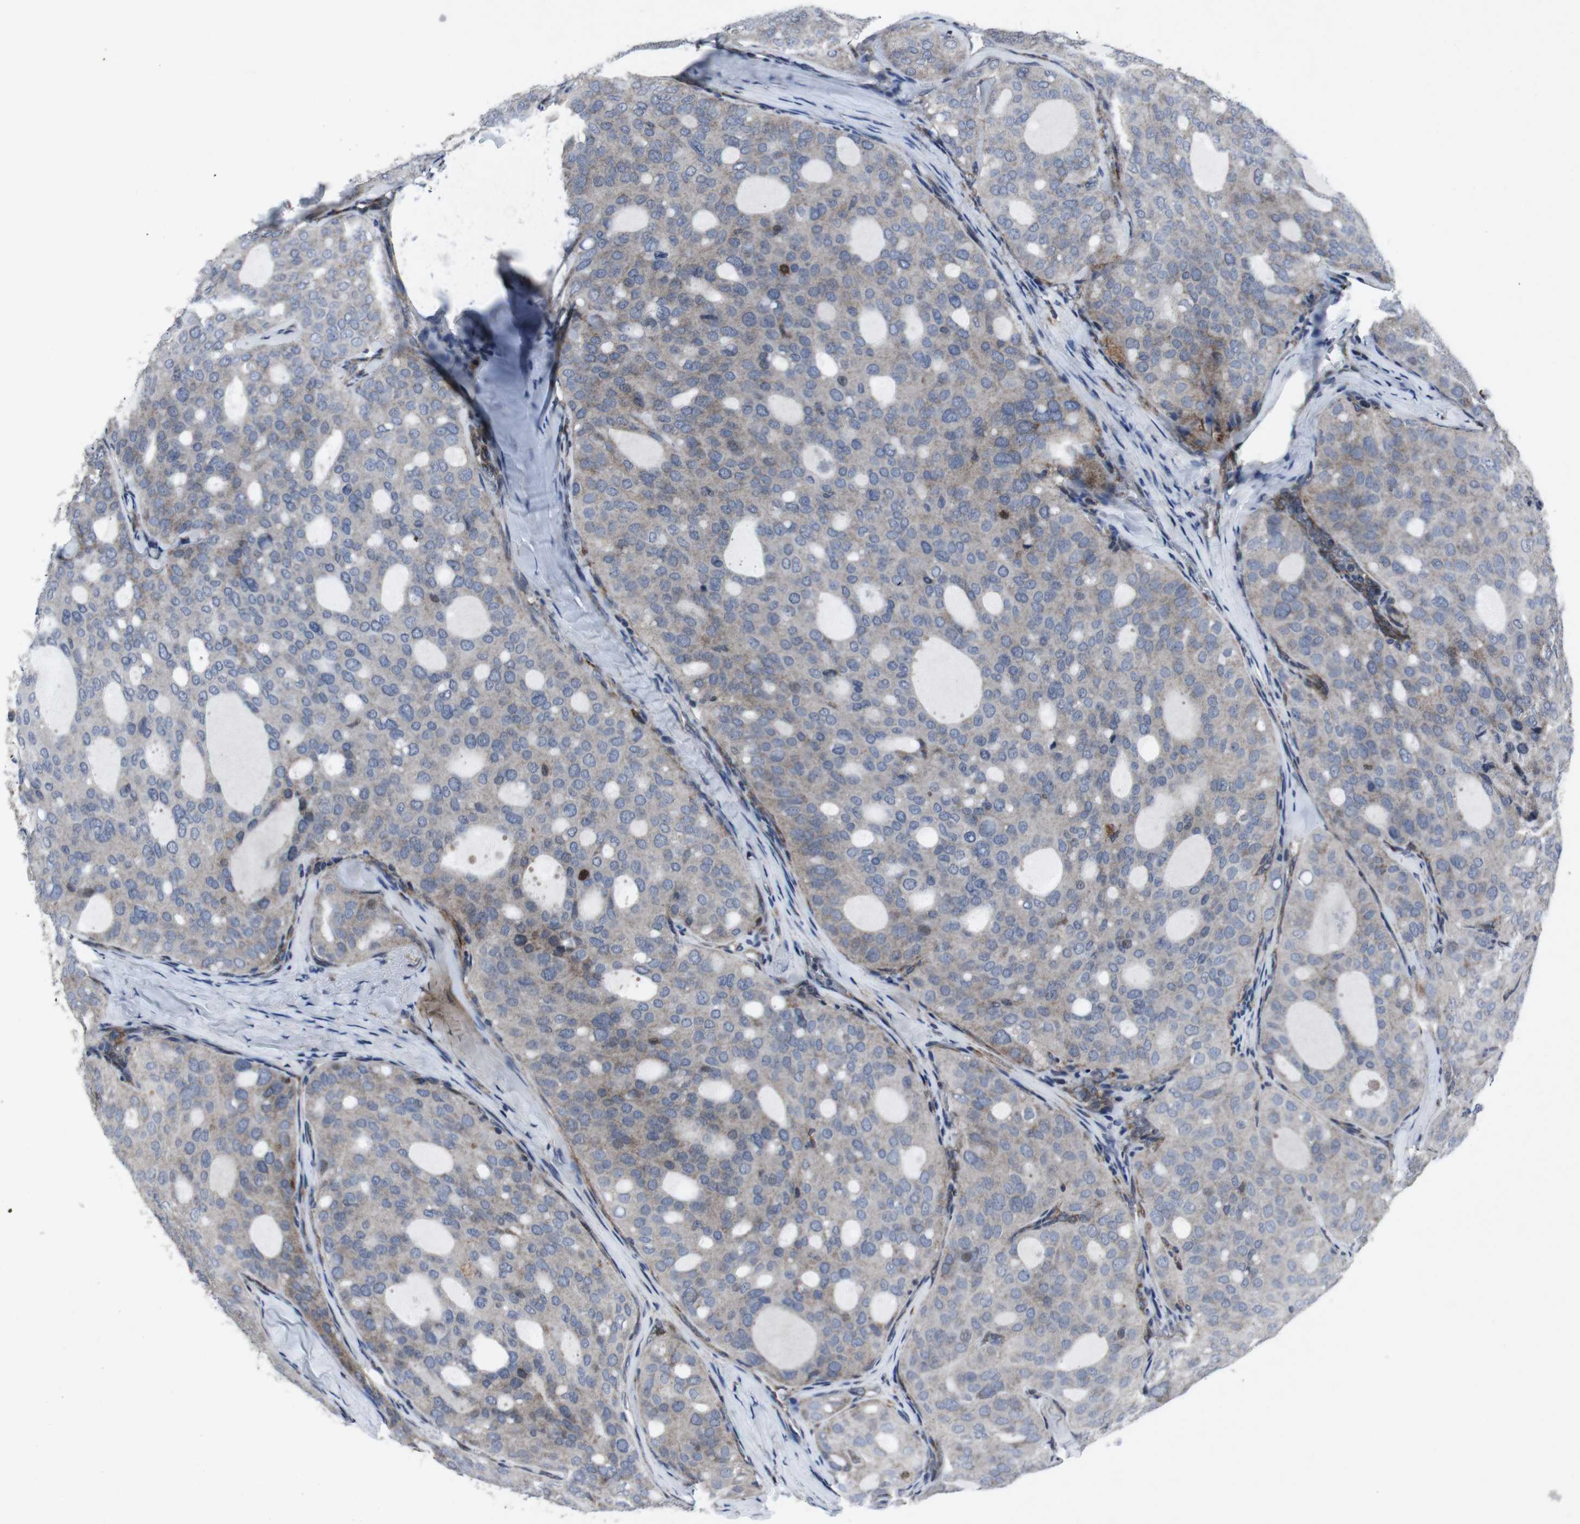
{"staining": {"intensity": "weak", "quantity": ">75%", "location": "cytoplasmic/membranous,nuclear"}, "tissue": "thyroid cancer", "cell_type": "Tumor cells", "image_type": "cancer", "snomed": [{"axis": "morphology", "description": "Follicular adenoma carcinoma, NOS"}, {"axis": "topography", "description": "Thyroid gland"}], "caption": "Tumor cells demonstrate weak cytoplasmic/membranous and nuclear positivity in about >75% of cells in thyroid cancer.", "gene": "STAT4", "patient": {"sex": "male", "age": 75}}